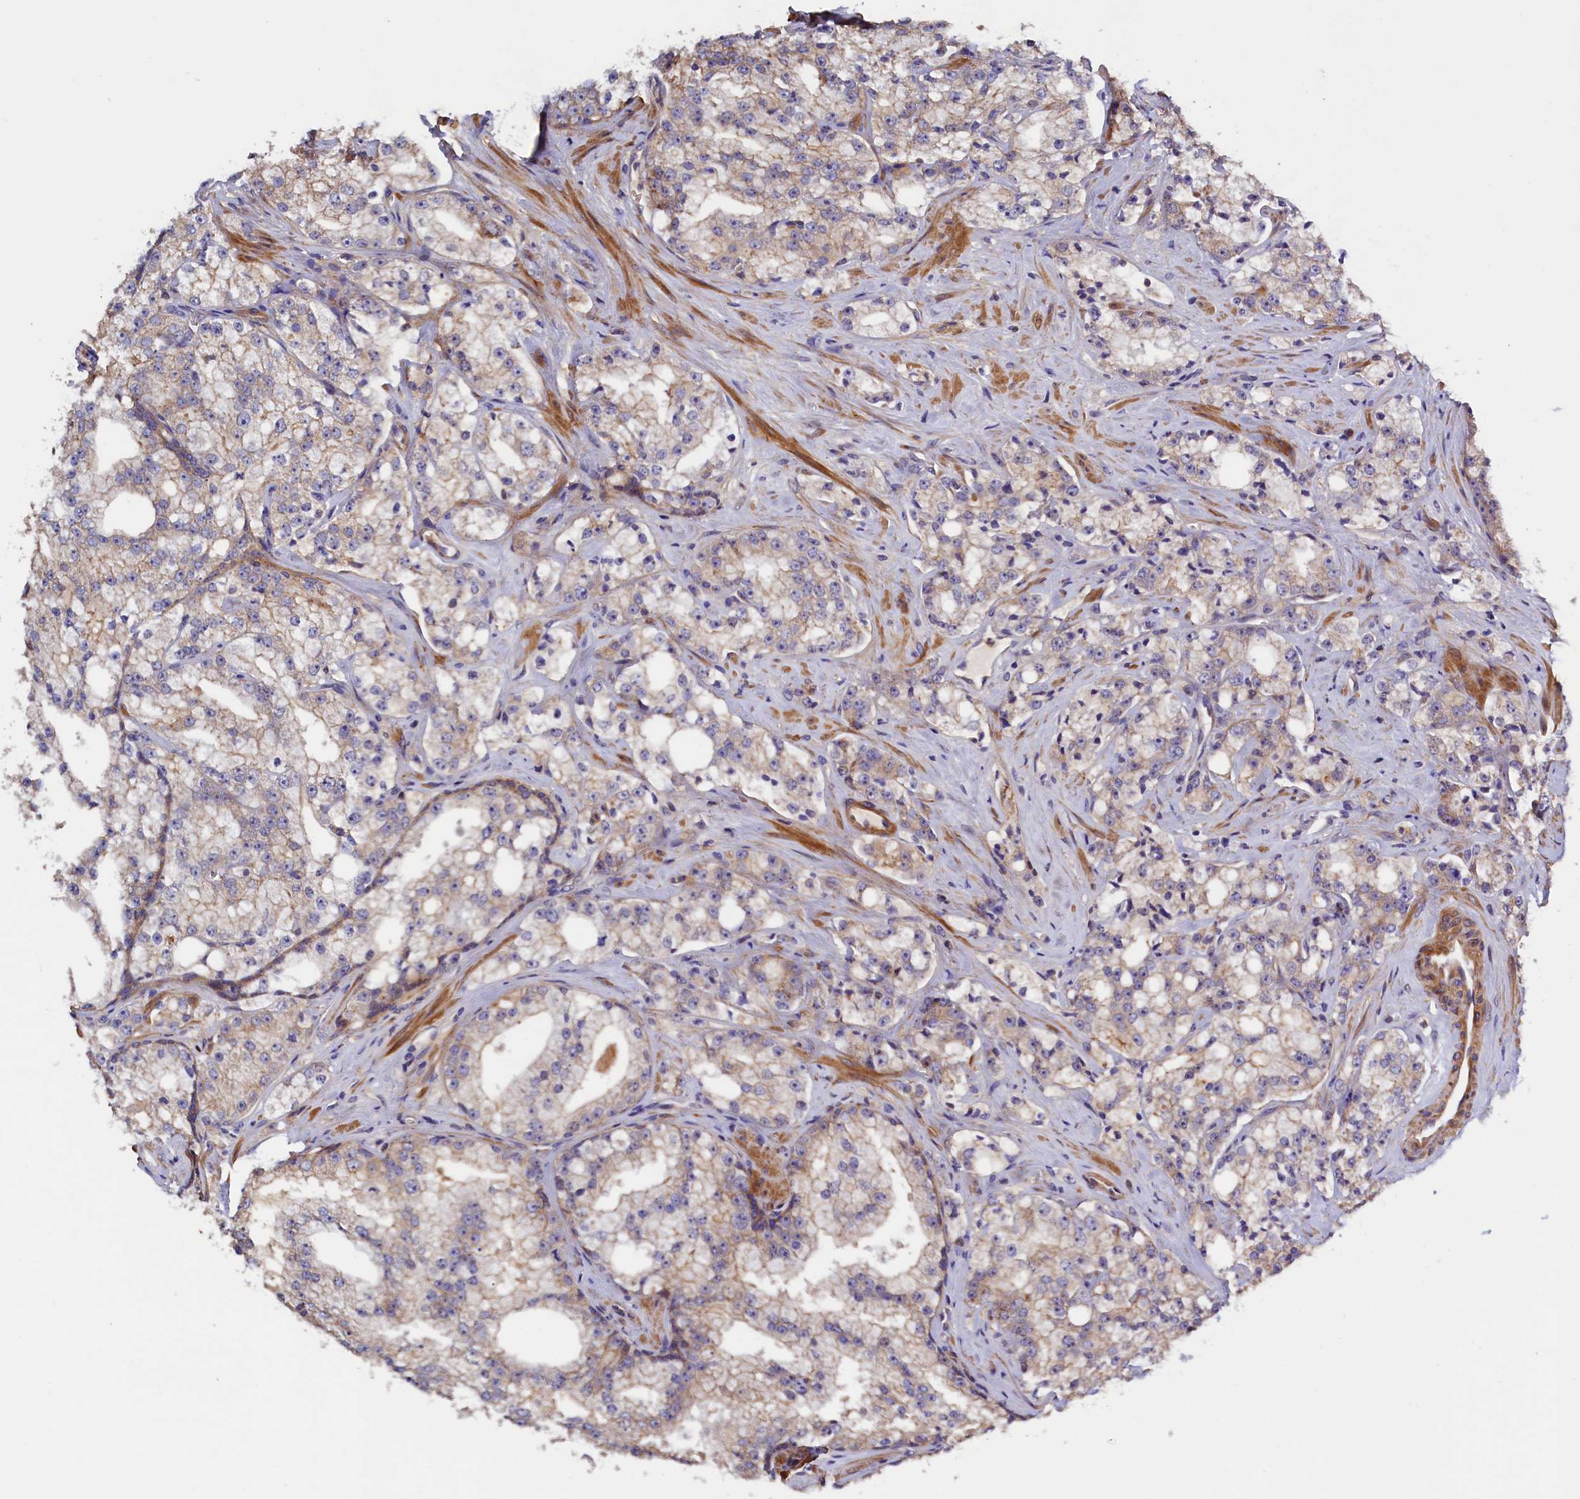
{"staining": {"intensity": "weak", "quantity": "25%-75%", "location": "cytoplasmic/membranous"}, "tissue": "prostate cancer", "cell_type": "Tumor cells", "image_type": "cancer", "snomed": [{"axis": "morphology", "description": "Adenocarcinoma, High grade"}, {"axis": "topography", "description": "Prostate"}], "caption": "Prostate cancer (adenocarcinoma (high-grade)) was stained to show a protein in brown. There is low levels of weak cytoplasmic/membranous expression in about 25%-75% of tumor cells.", "gene": "DUOXA1", "patient": {"sex": "male", "age": 64}}